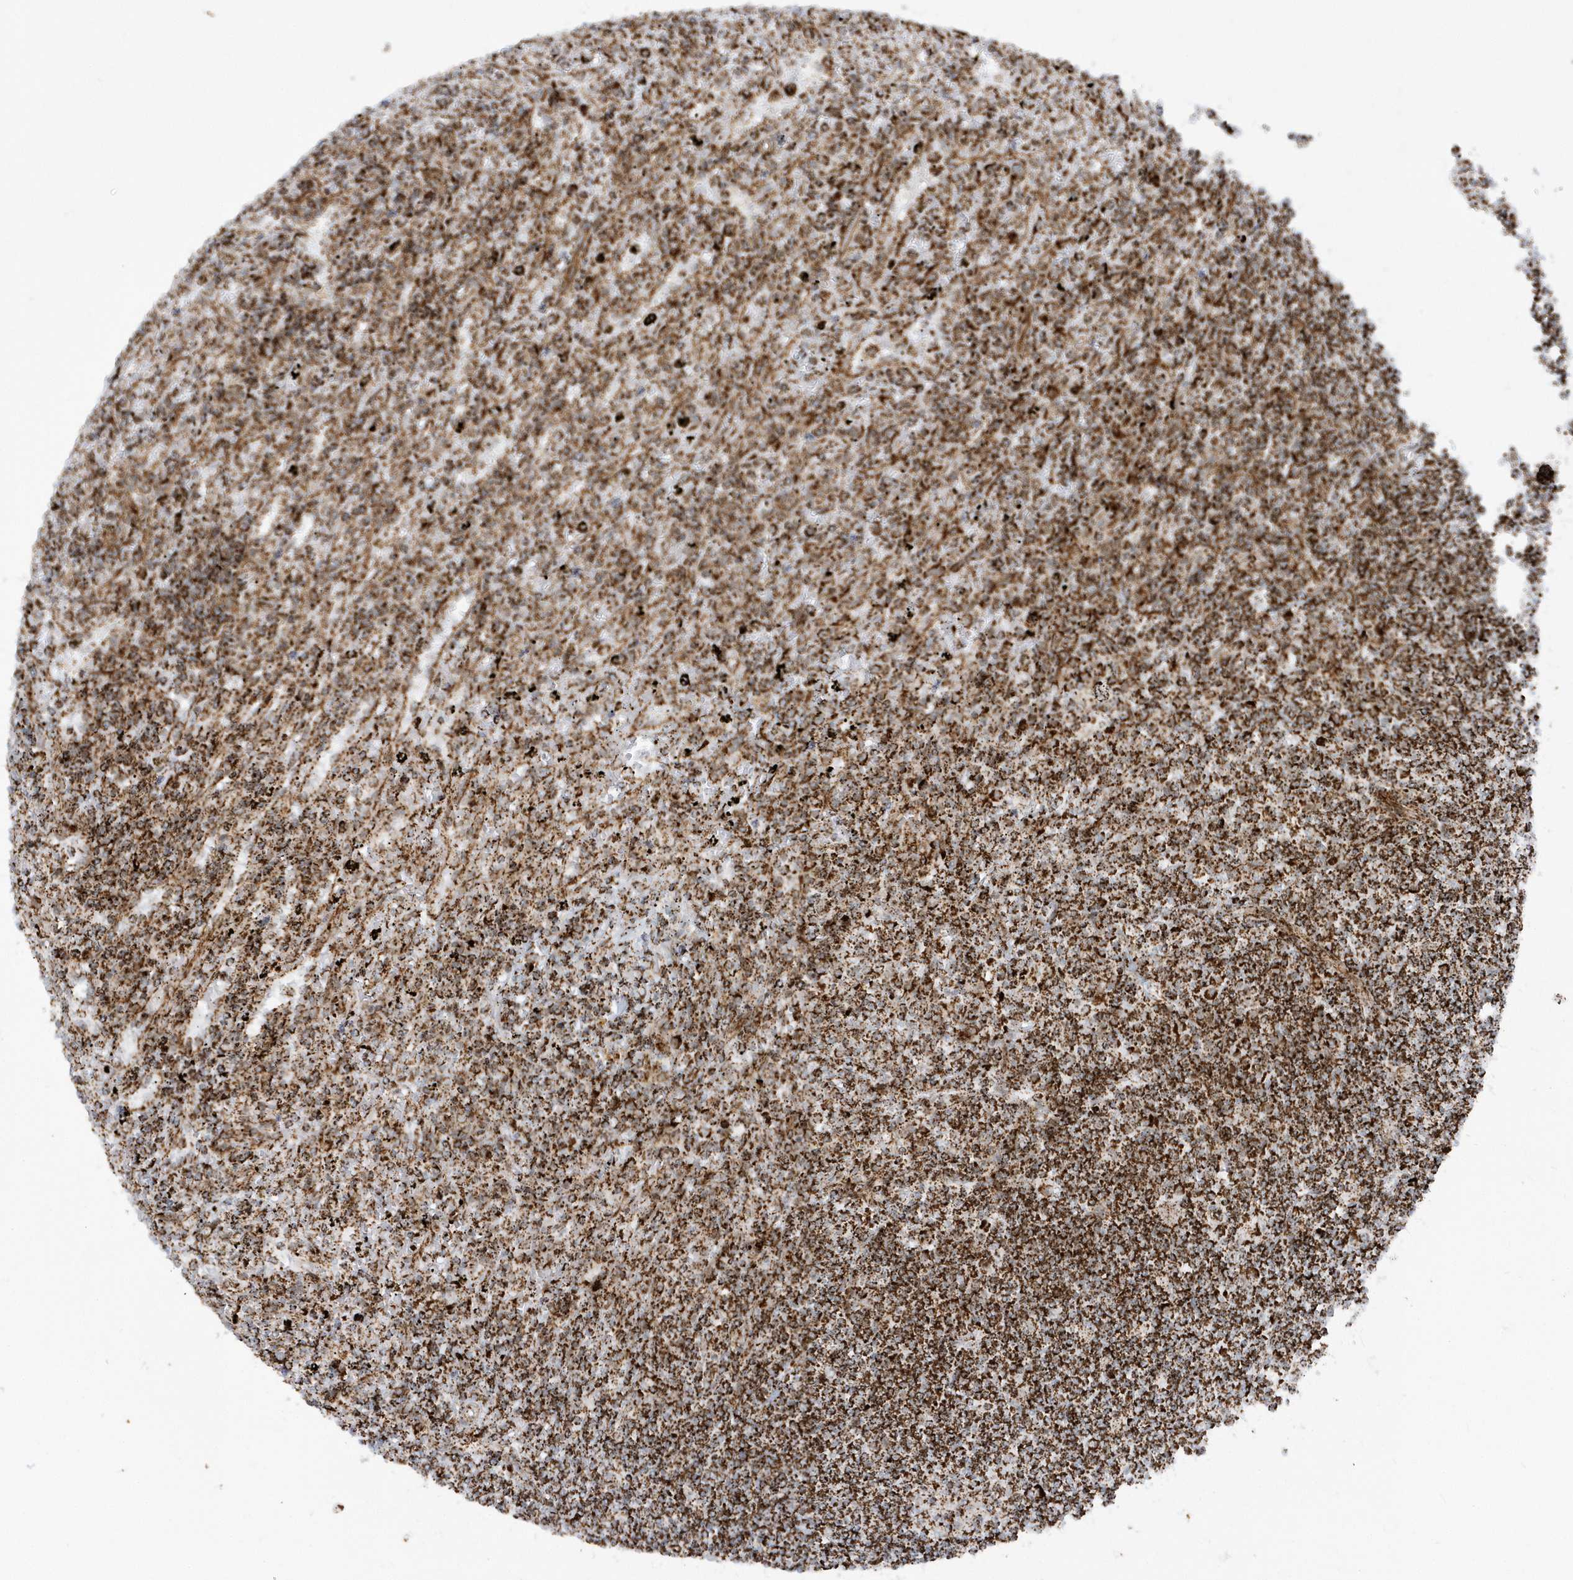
{"staining": {"intensity": "strong", "quantity": ">75%", "location": "cytoplasmic/membranous"}, "tissue": "lymphoma", "cell_type": "Tumor cells", "image_type": "cancer", "snomed": [{"axis": "morphology", "description": "Malignant lymphoma, non-Hodgkin's type, Low grade"}, {"axis": "topography", "description": "Spleen"}], "caption": "Malignant lymphoma, non-Hodgkin's type (low-grade) was stained to show a protein in brown. There is high levels of strong cytoplasmic/membranous staining in approximately >75% of tumor cells.", "gene": "CRY2", "patient": {"sex": "male", "age": 76}}